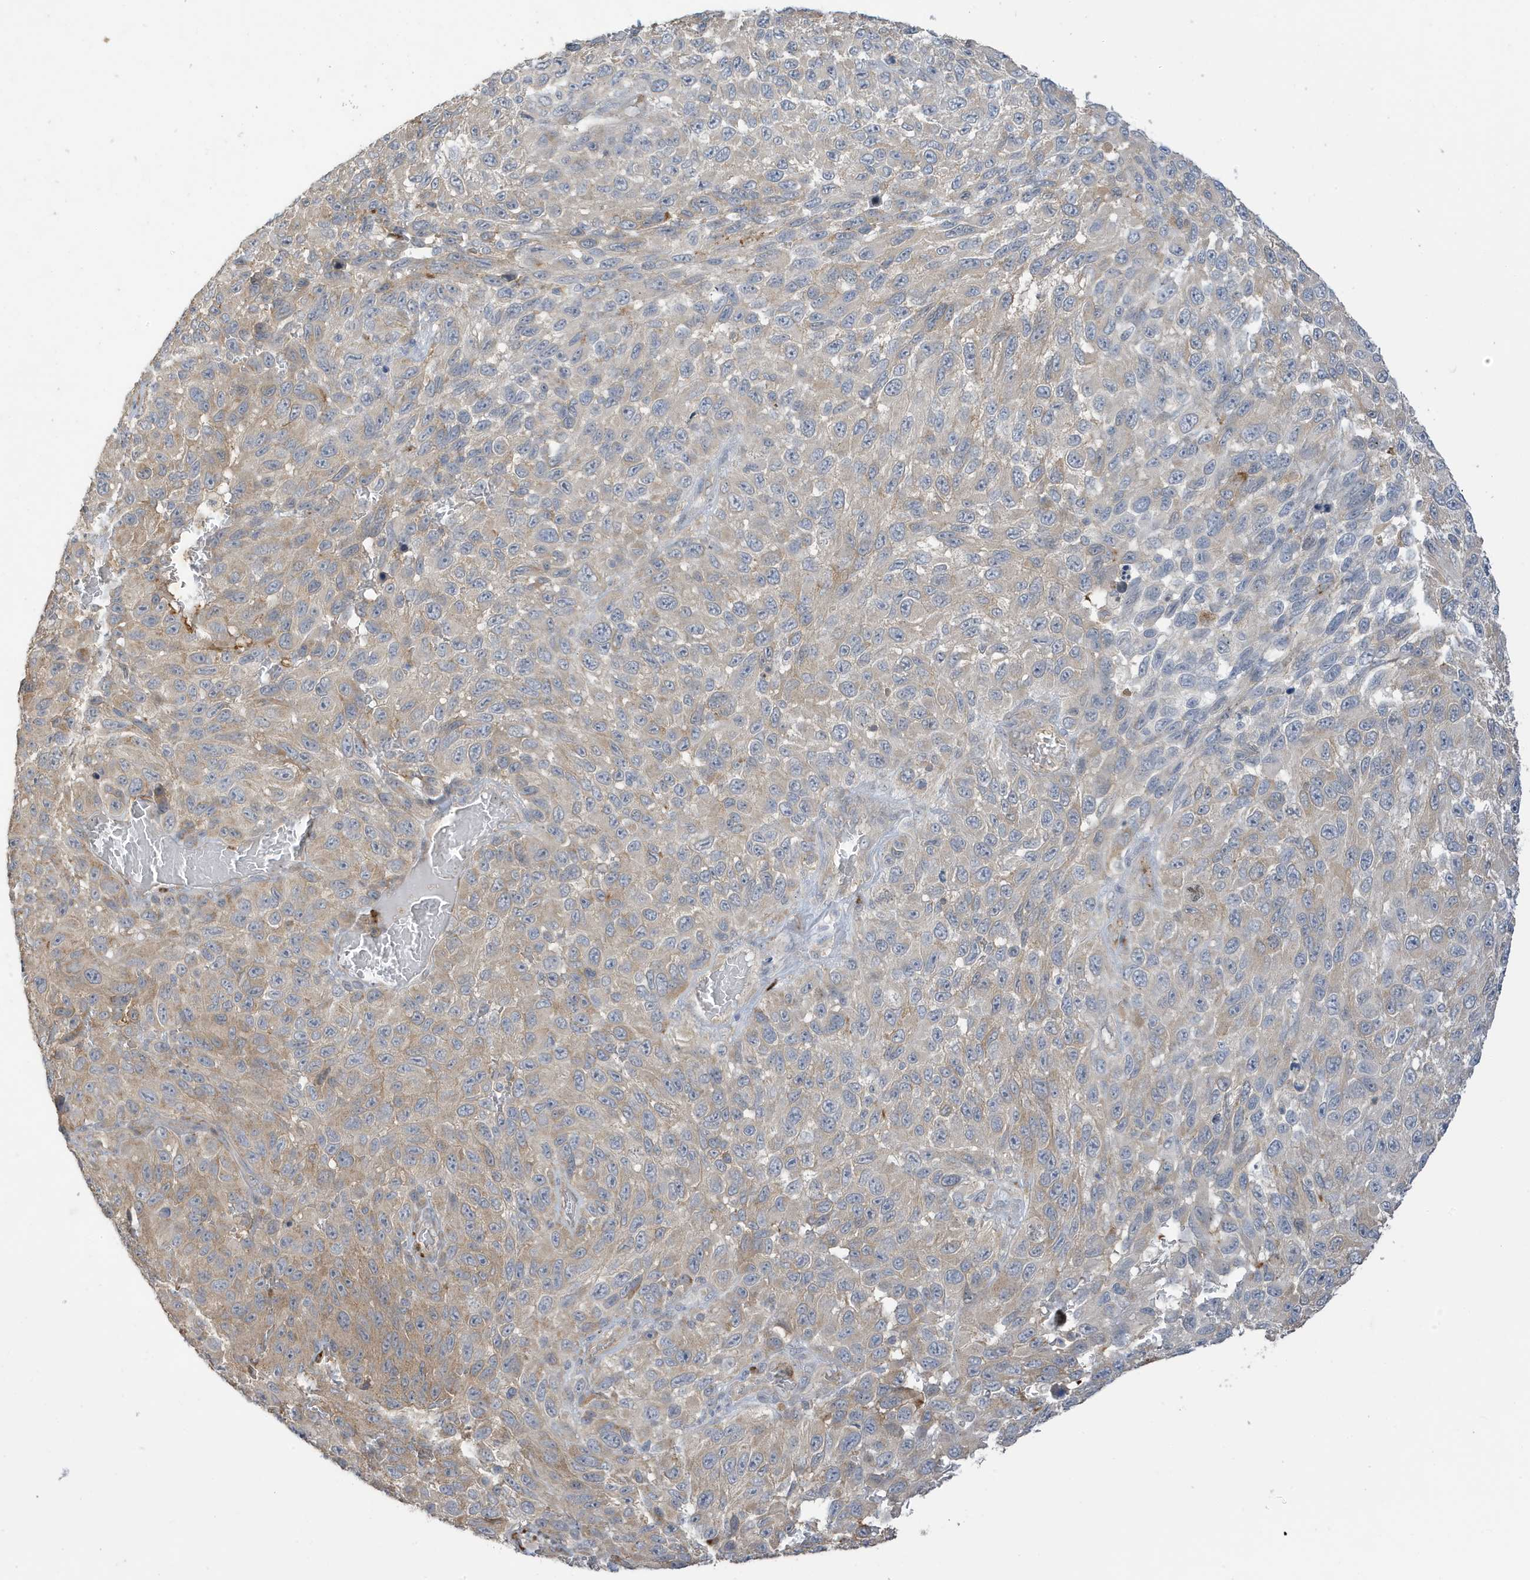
{"staining": {"intensity": "moderate", "quantity": "<25%", "location": "cytoplasmic/membranous"}, "tissue": "melanoma", "cell_type": "Tumor cells", "image_type": "cancer", "snomed": [{"axis": "morphology", "description": "Malignant melanoma, NOS"}, {"axis": "topography", "description": "Skin"}], "caption": "Moderate cytoplasmic/membranous staining is seen in approximately <25% of tumor cells in malignant melanoma. The staining is performed using DAB brown chromogen to label protein expression. The nuclei are counter-stained blue using hematoxylin.", "gene": "TAB3", "patient": {"sex": "female", "age": 94}}